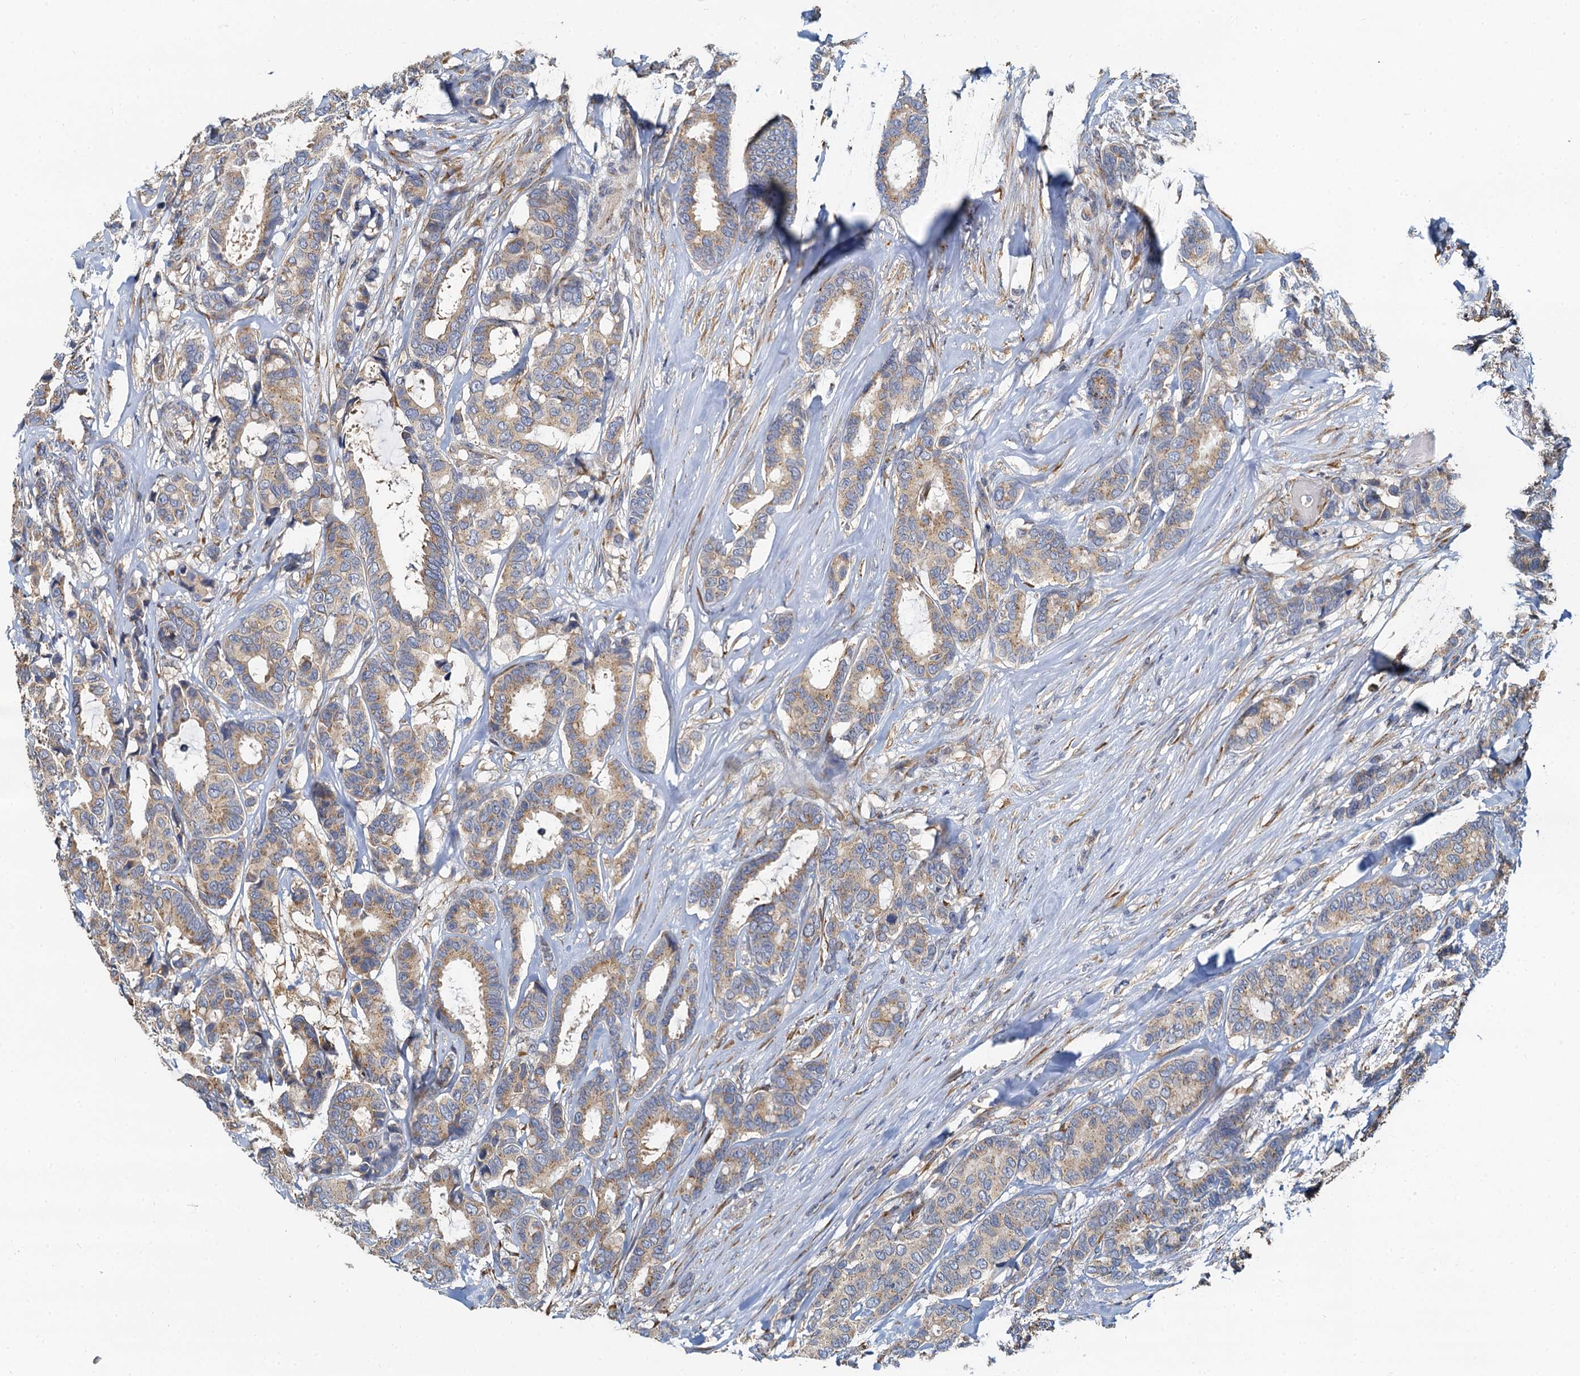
{"staining": {"intensity": "moderate", "quantity": "25%-75%", "location": "cytoplasmic/membranous"}, "tissue": "breast cancer", "cell_type": "Tumor cells", "image_type": "cancer", "snomed": [{"axis": "morphology", "description": "Duct carcinoma"}, {"axis": "topography", "description": "Breast"}], "caption": "A histopathology image showing moderate cytoplasmic/membranous staining in approximately 25%-75% of tumor cells in breast cancer (infiltrating ductal carcinoma), as visualized by brown immunohistochemical staining.", "gene": "NKAPD1", "patient": {"sex": "female", "age": 87}}